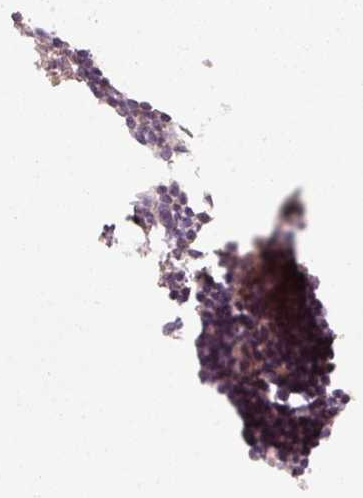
{"staining": {"intensity": "weak", "quantity": "<25%", "location": "cytoplasmic/membranous,nuclear"}, "tissue": "lymph node", "cell_type": "Germinal center cells", "image_type": "normal", "snomed": [{"axis": "morphology", "description": "Normal tissue, NOS"}, {"axis": "topography", "description": "Lymph node"}], "caption": "Immunohistochemistry (IHC) of unremarkable human lymph node displays no staining in germinal center cells. Brightfield microscopy of immunohistochemistry stained with DAB (brown) and hematoxylin (blue), captured at high magnification.", "gene": "ARHGAP22", "patient": {"sex": "male", "age": 49}}